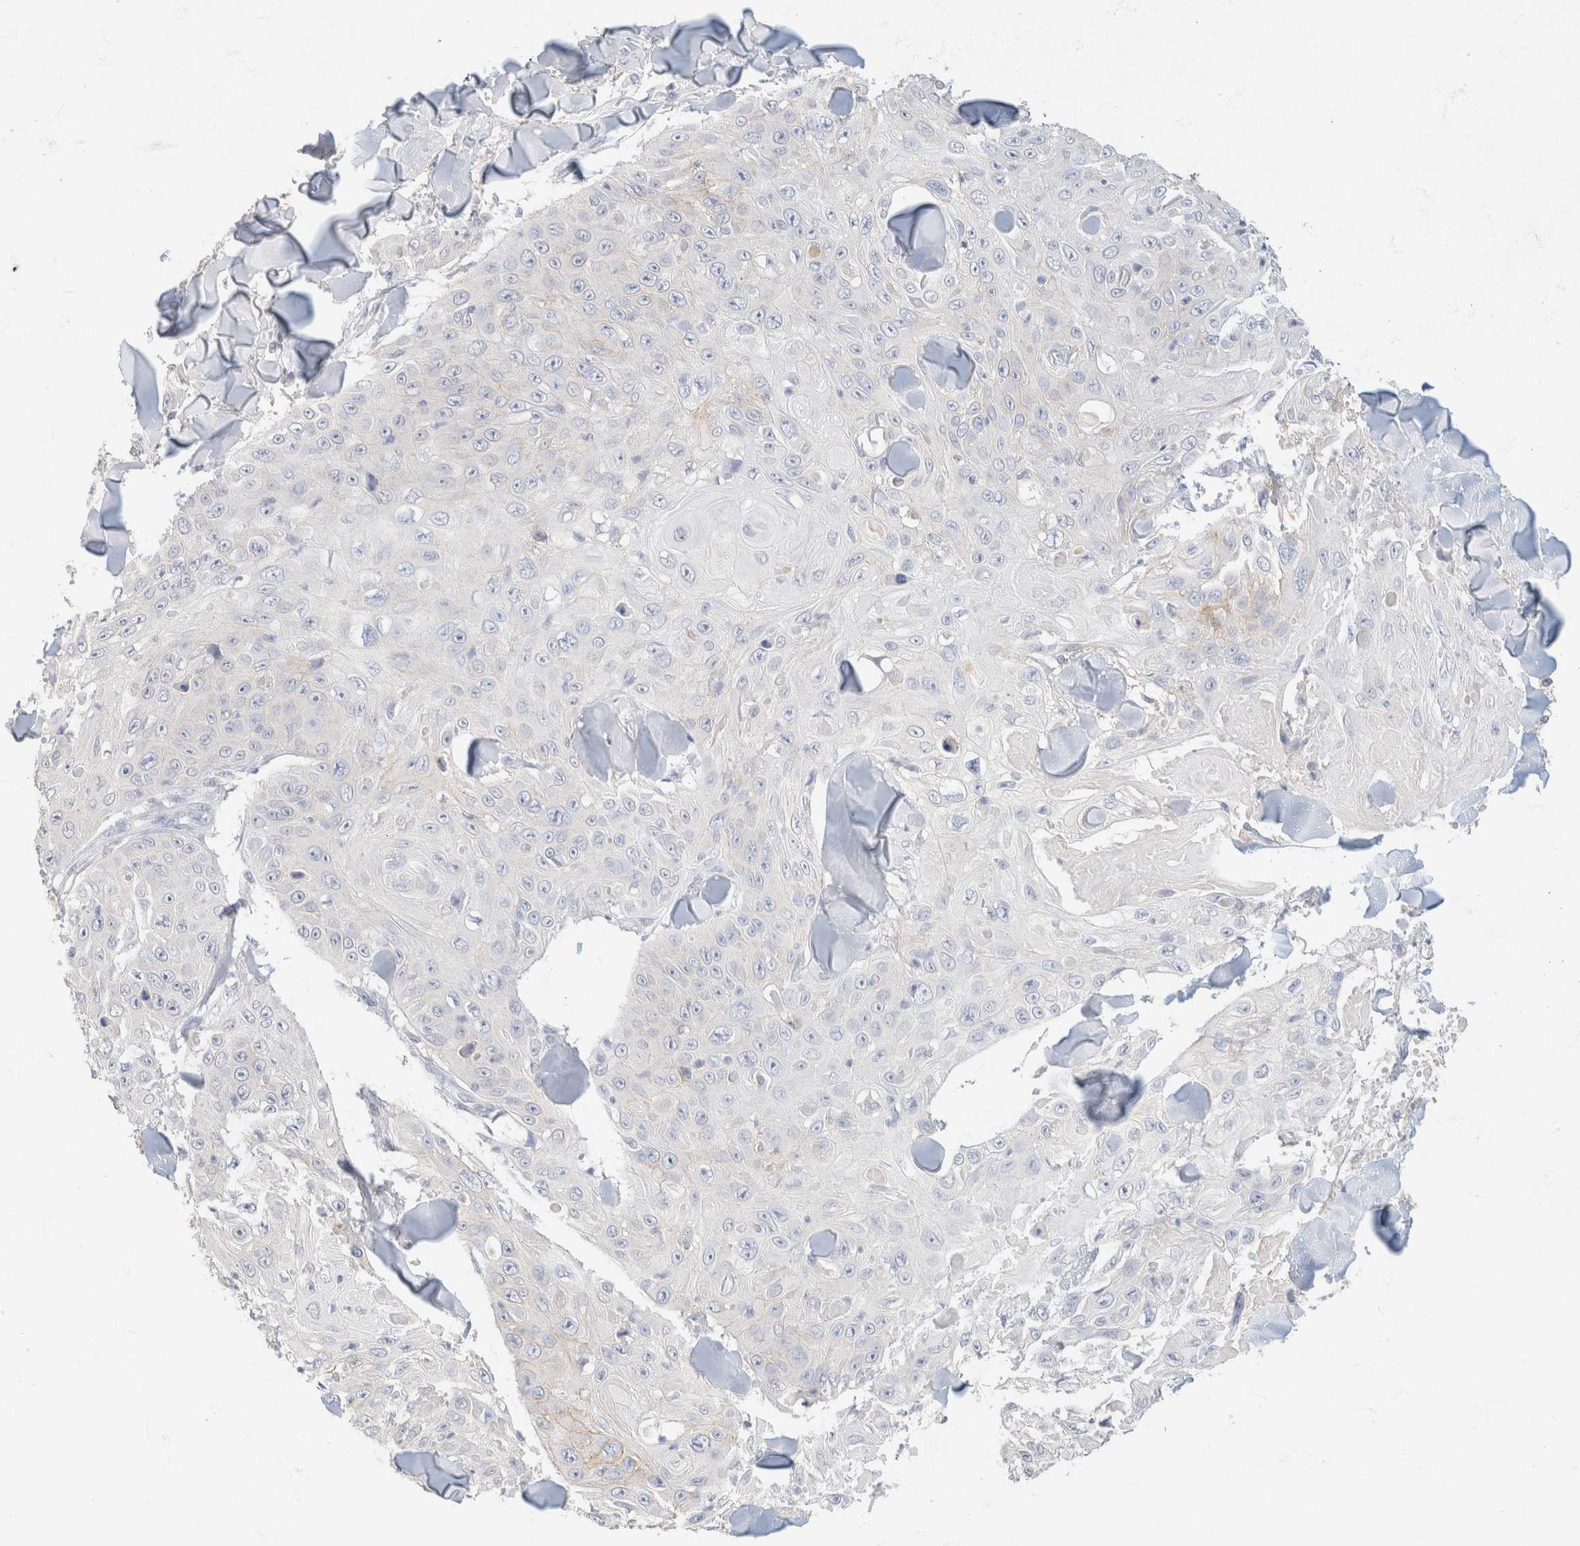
{"staining": {"intensity": "negative", "quantity": "none", "location": "none"}, "tissue": "skin cancer", "cell_type": "Tumor cells", "image_type": "cancer", "snomed": [{"axis": "morphology", "description": "Squamous cell carcinoma, NOS"}, {"axis": "topography", "description": "Skin"}], "caption": "This is an immunohistochemistry histopathology image of human skin squamous cell carcinoma. There is no staining in tumor cells.", "gene": "CA12", "patient": {"sex": "male", "age": 86}}